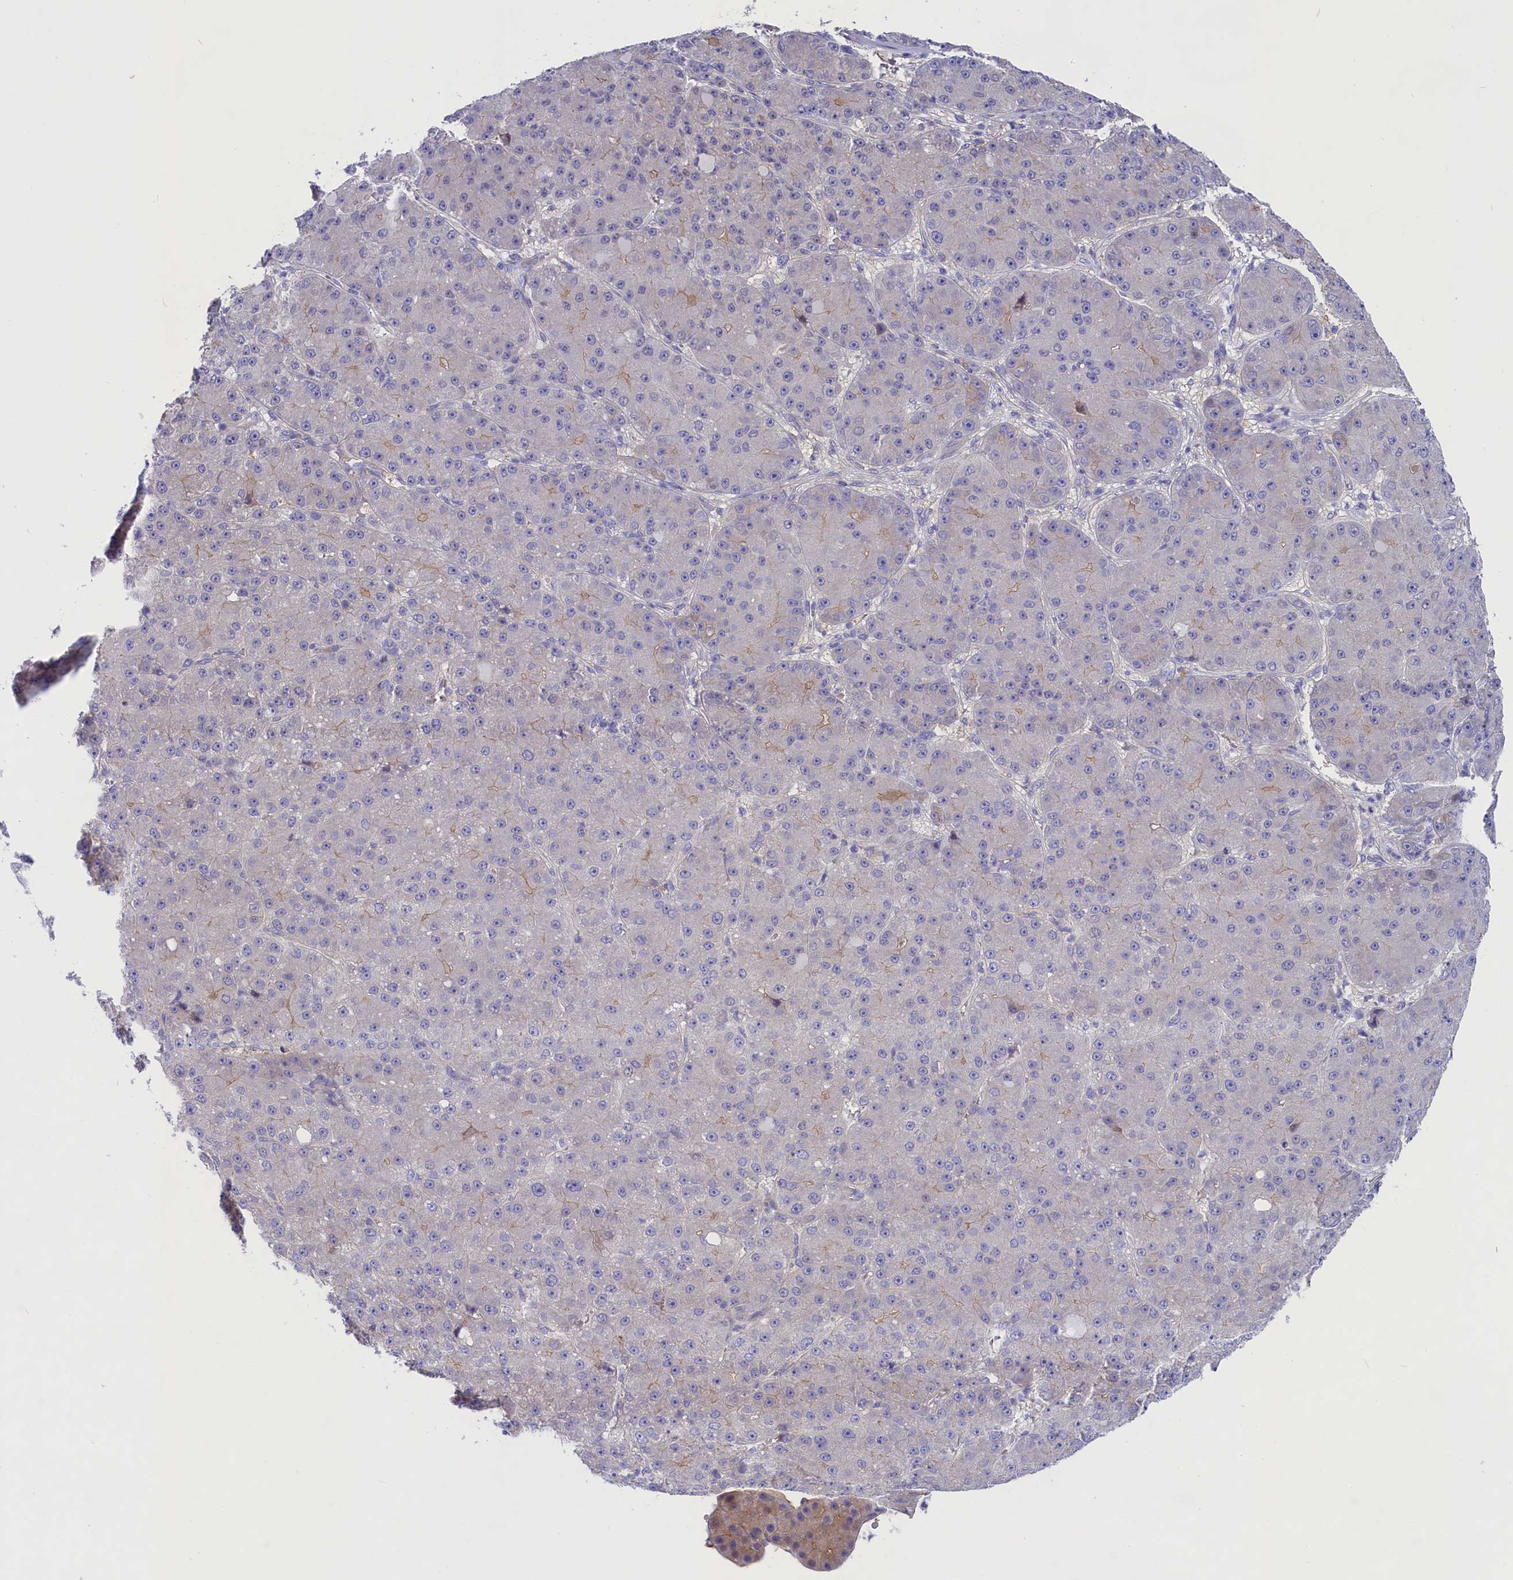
{"staining": {"intensity": "negative", "quantity": "none", "location": "none"}, "tissue": "liver cancer", "cell_type": "Tumor cells", "image_type": "cancer", "snomed": [{"axis": "morphology", "description": "Carcinoma, Hepatocellular, NOS"}, {"axis": "topography", "description": "Liver"}], "caption": "Immunohistochemical staining of liver hepatocellular carcinoma demonstrates no significant staining in tumor cells.", "gene": "PPP1R13L", "patient": {"sex": "male", "age": 67}}